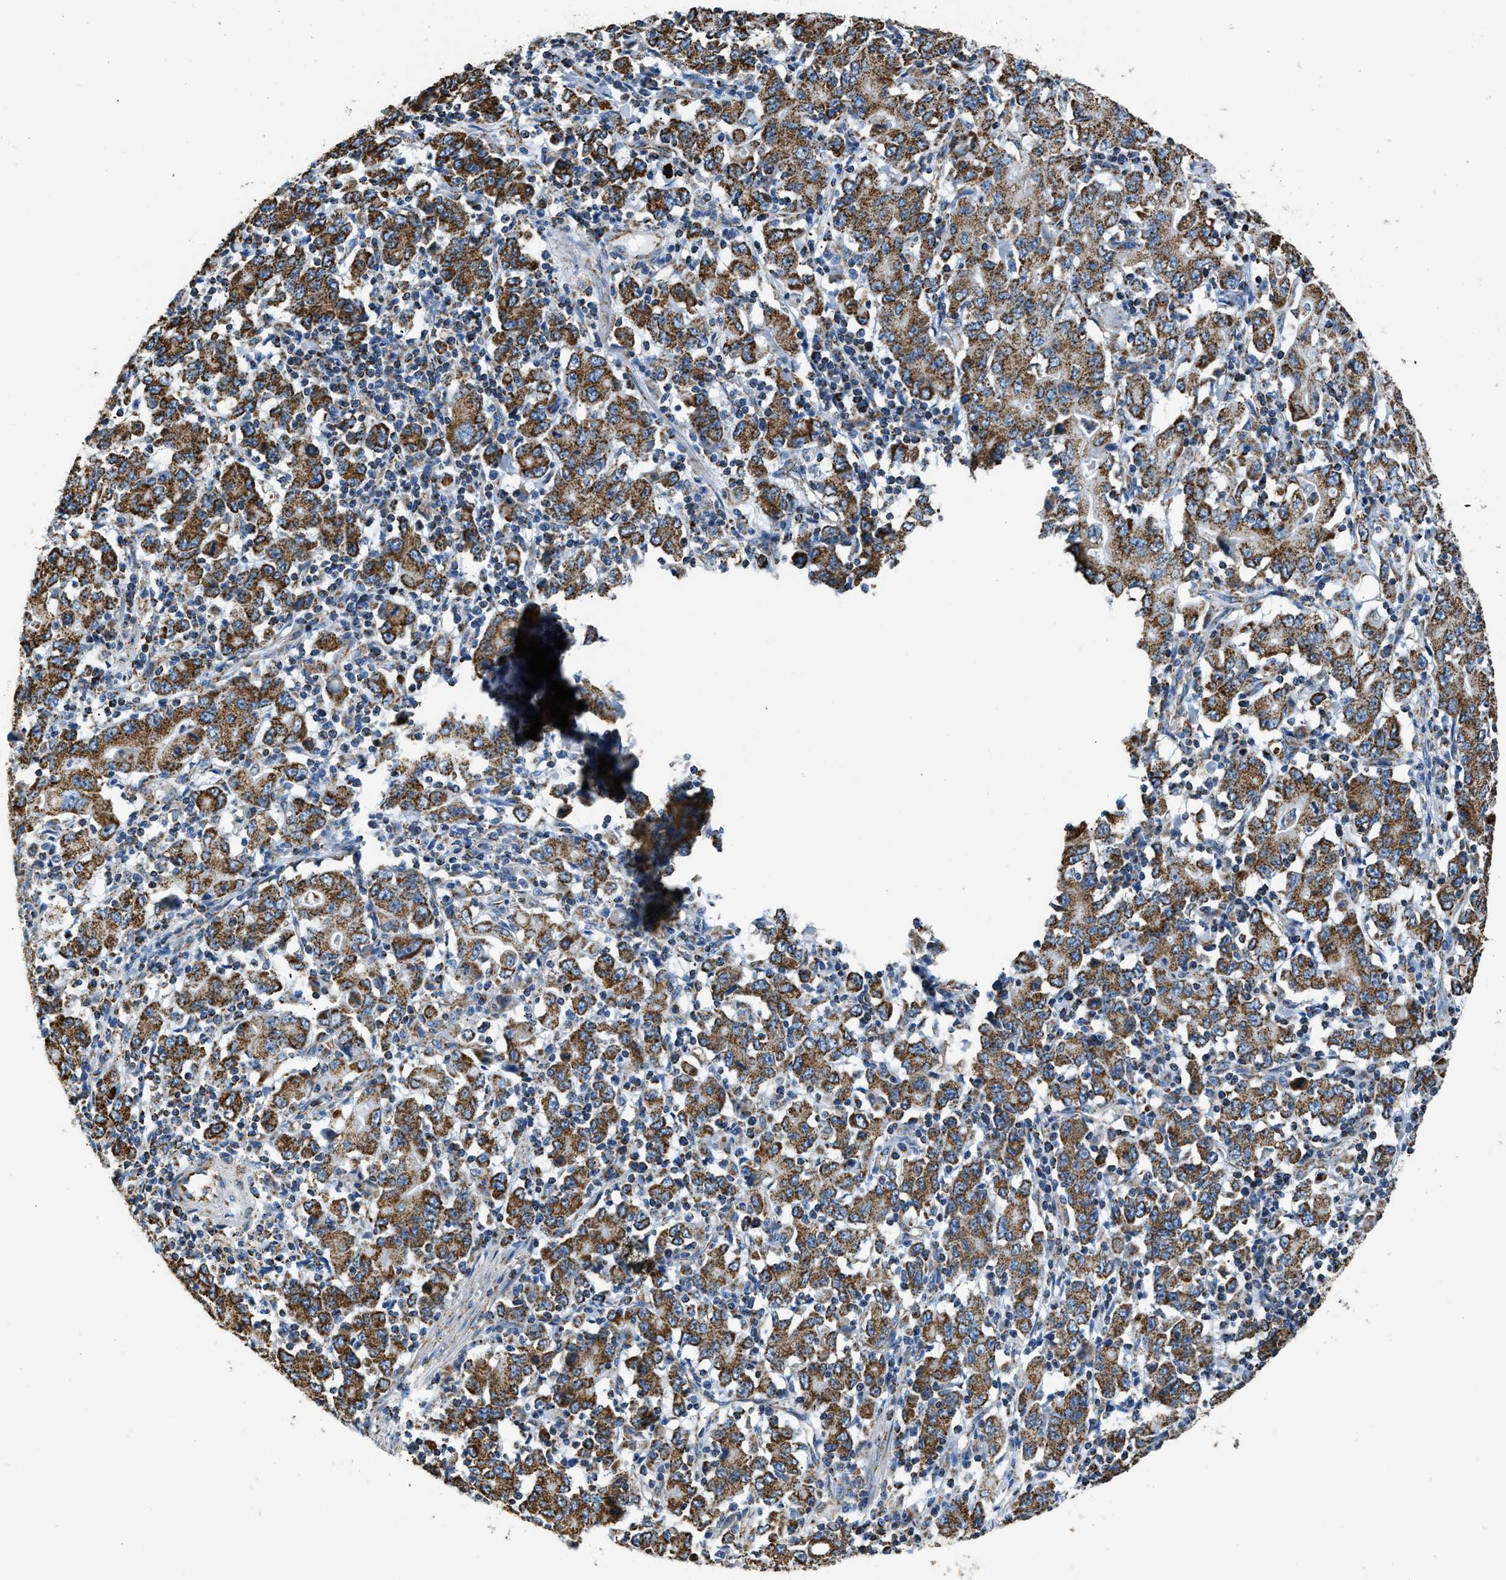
{"staining": {"intensity": "strong", "quantity": ">75%", "location": "cytoplasmic/membranous"}, "tissue": "stomach cancer", "cell_type": "Tumor cells", "image_type": "cancer", "snomed": [{"axis": "morphology", "description": "Adenocarcinoma, NOS"}, {"axis": "topography", "description": "Stomach, upper"}], "caption": "Protein staining of adenocarcinoma (stomach) tissue reveals strong cytoplasmic/membranous expression in about >75% of tumor cells.", "gene": "IRX6", "patient": {"sex": "male", "age": 69}}